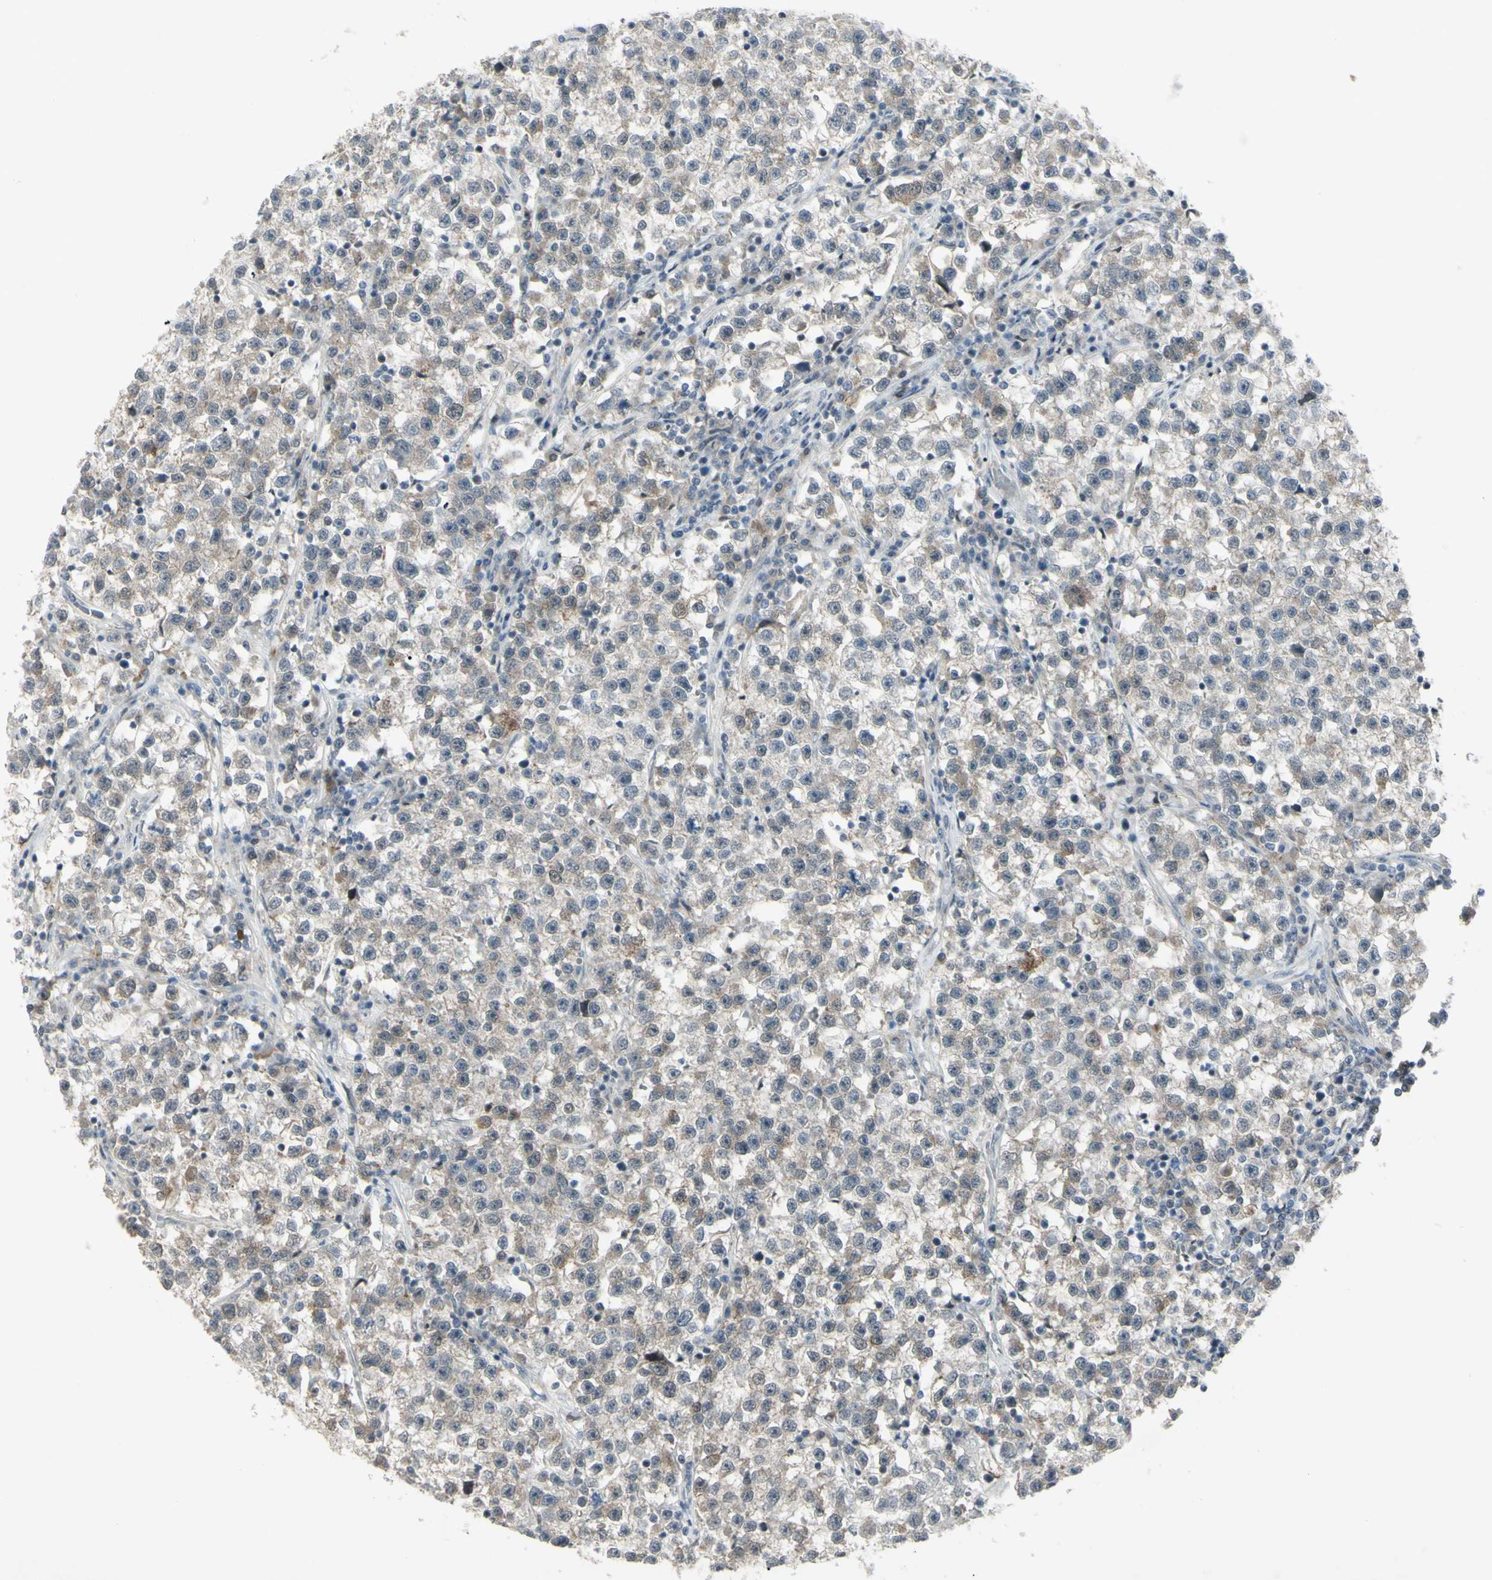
{"staining": {"intensity": "weak", "quantity": "25%-75%", "location": "cytoplasmic/membranous"}, "tissue": "testis cancer", "cell_type": "Tumor cells", "image_type": "cancer", "snomed": [{"axis": "morphology", "description": "Seminoma, NOS"}, {"axis": "topography", "description": "Testis"}], "caption": "Human seminoma (testis) stained for a protein (brown) demonstrates weak cytoplasmic/membranous positive staining in about 25%-75% of tumor cells.", "gene": "ETNK1", "patient": {"sex": "male", "age": 22}}